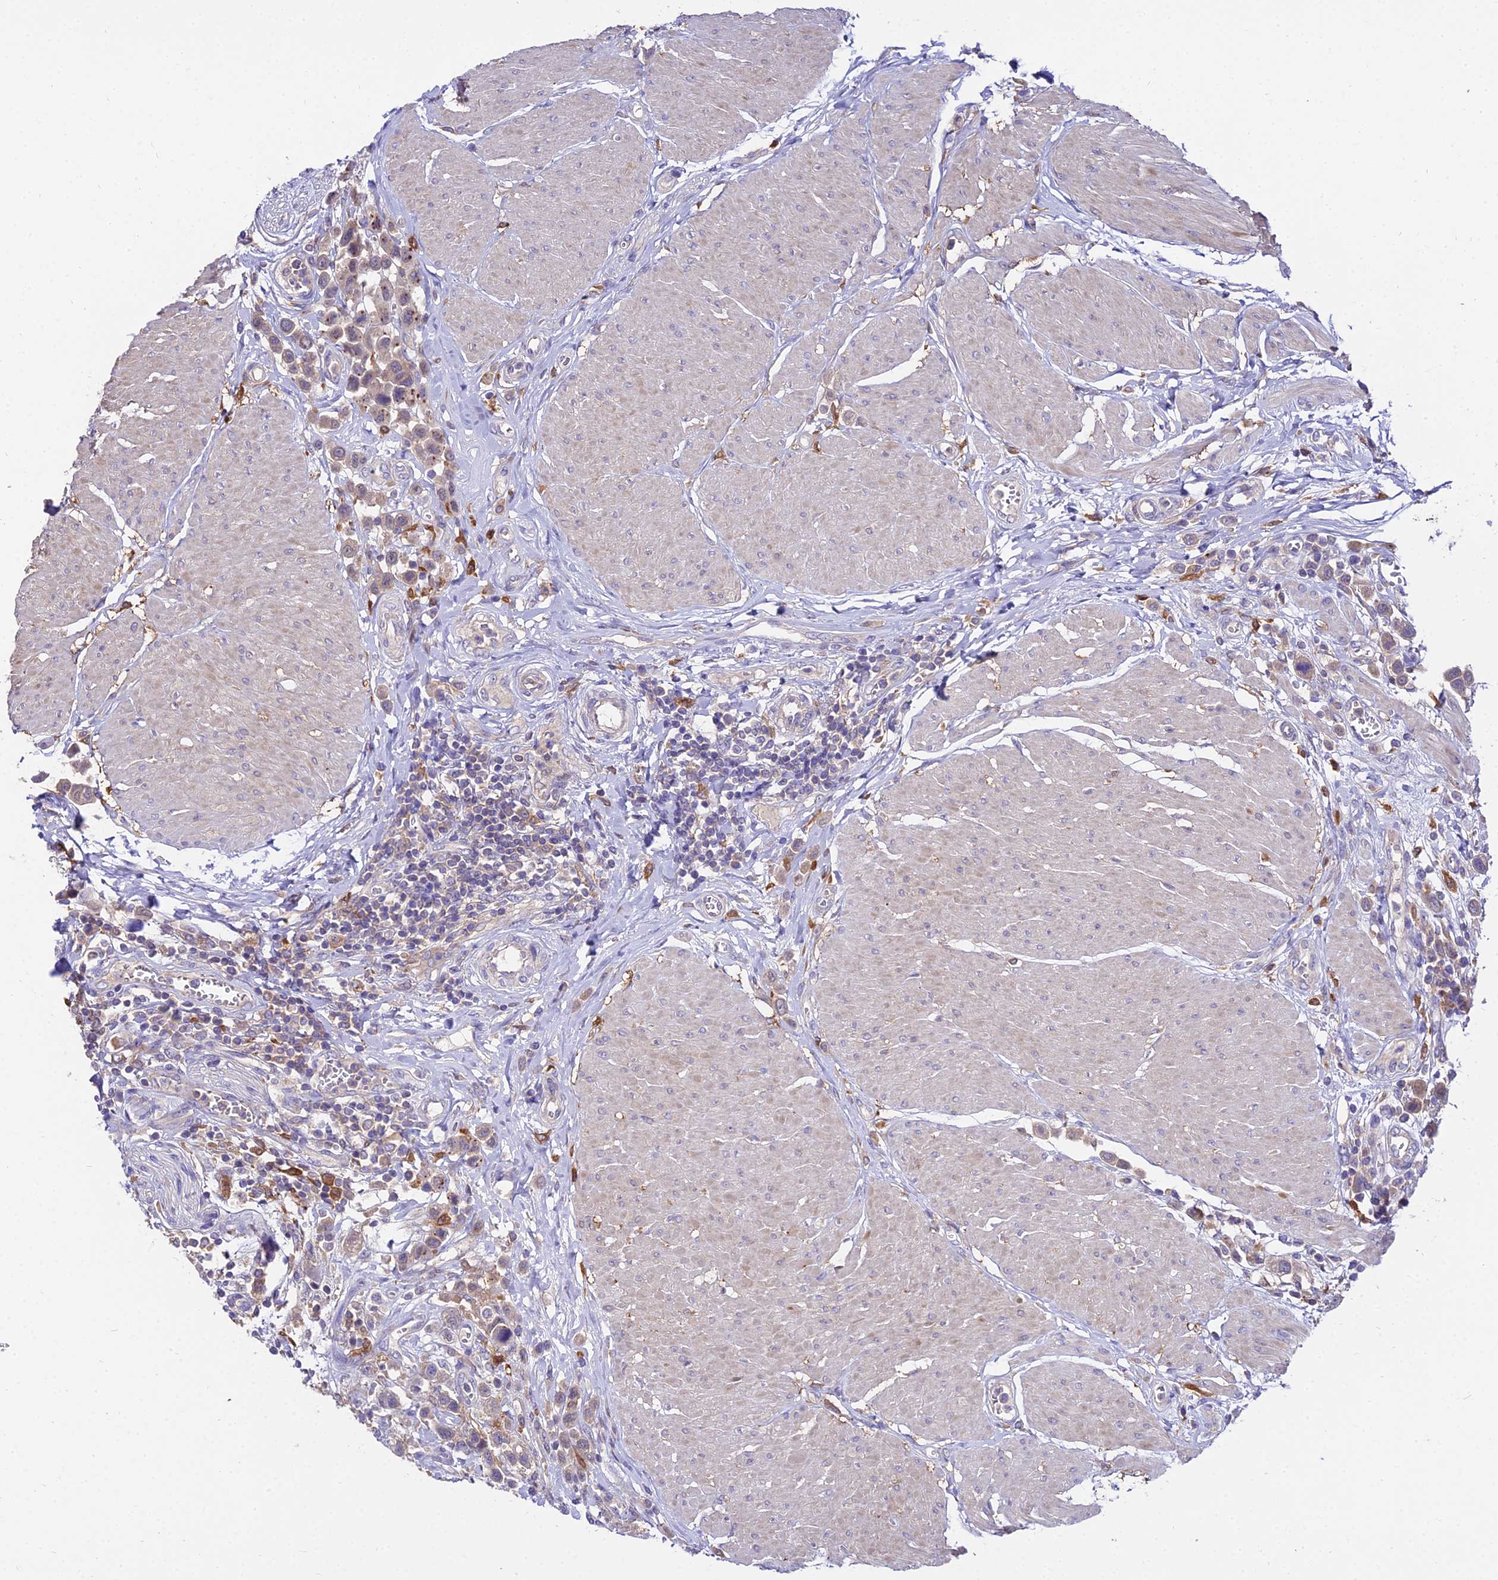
{"staining": {"intensity": "weak", "quantity": "<25%", "location": "cytoplasmic/membranous"}, "tissue": "urothelial cancer", "cell_type": "Tumor cells", "image_type": "cancer", "snomed": [{"axis": "morphology", "description": "Urothelial carcinoma, High grade"}, {"axis": "topography", "description": "Urinary bladder"}], "caption": "A high-resolution photomicrograph shows immunohistochemistry (IHC) staining of urothelial cancer, which displays no significant expression in tumor cells.", "gene": "C2orf69", "patient": {"sex": "male", "age": 50}}